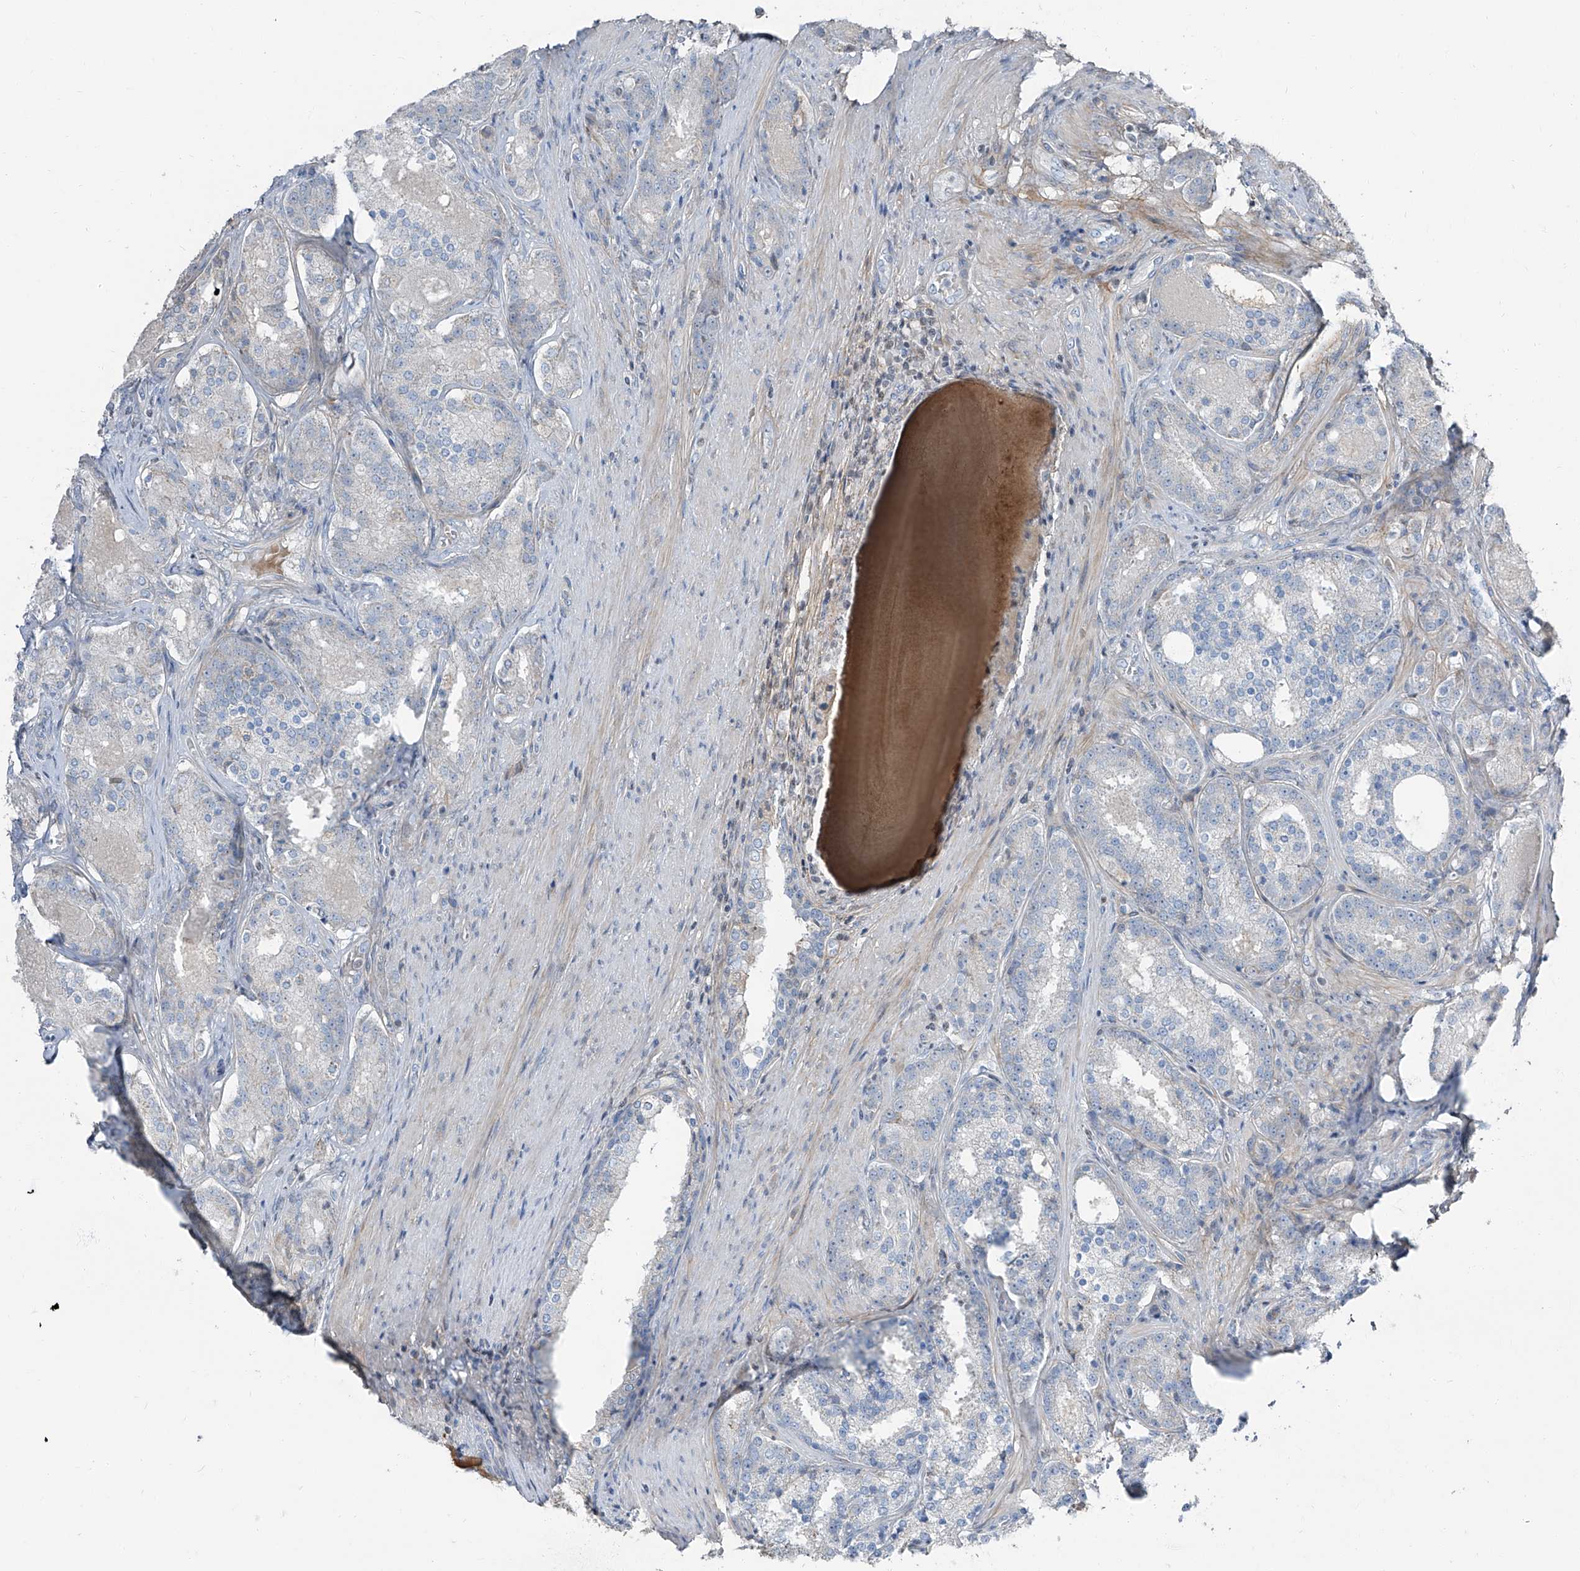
{"staining": {"intensity": "negative", "quantity": "none", "location": "none"}, "tissue": "prostate cancer", "cell_type": "Tumor cells", "image_type": "cancer", "snomed": [{"axis": "morphology", "description": "Adenocarcinoma, High grade"}, {"axis": "topography", "description": "Prostate"}], "caption": "Immunohistochemical staining of high-grade adenocarcinoma (prostate) demonstrates no significant staining in tumor cells.", "gene": "HOXA3", "patient": {"sex": "male", "age": 60}}